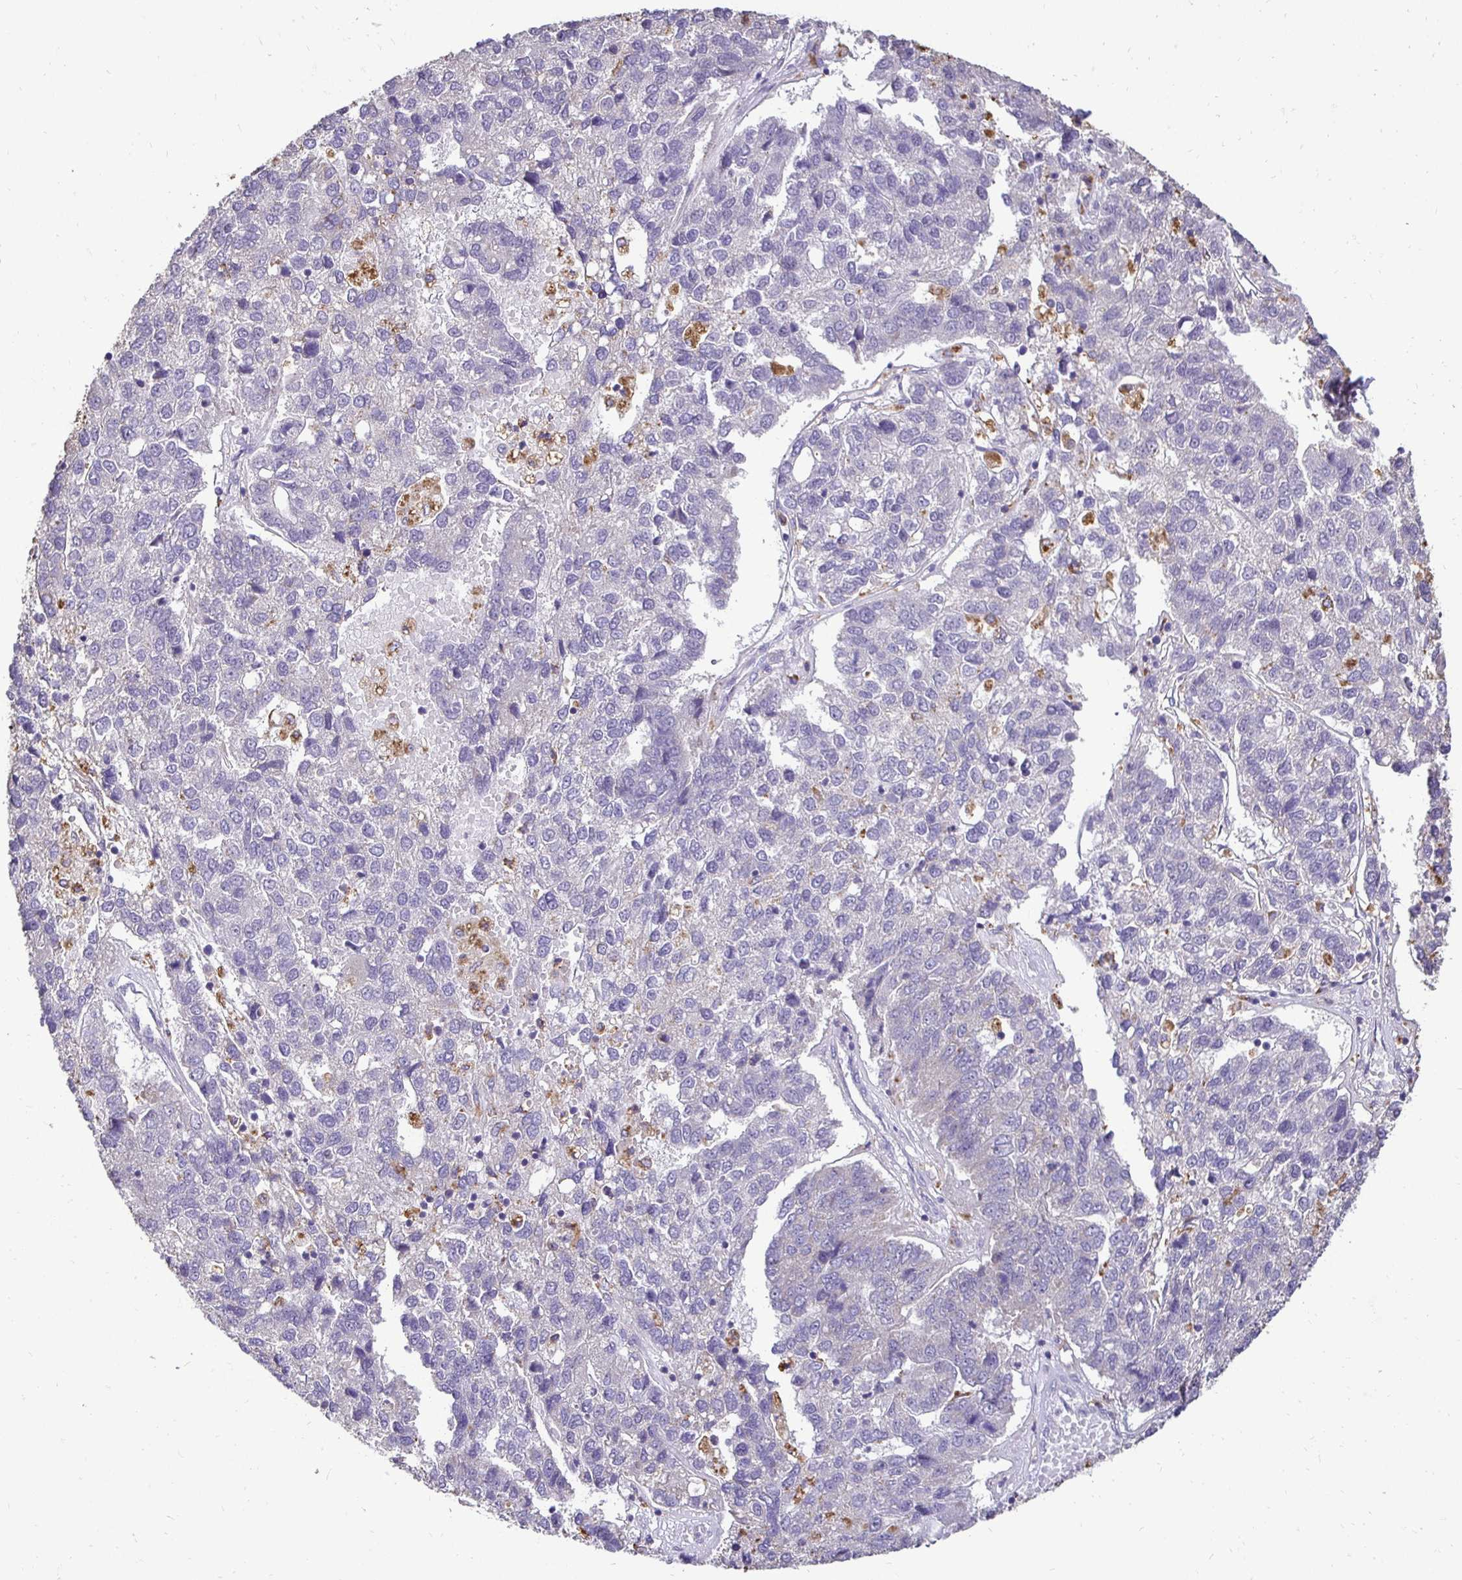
{"staining": {"intensity": "negative", "quantity": "none", "location": "none"}, "tissue": "pancreatic cancer", "cell_type": "Tumor cells", "image_type": "cancer", "snomed": [{"axis": "morphology", "description": "Adenocarcinoma, NOS"}, {"axis": "topography", "description": "Pancreas"}], "caption": "The micrograph demonstrates no significant staining in tumor cells of adenocarcinoma (pancreatic). (Brightfield microscopy of DAB (3,3'-diaminobenzidine) IHC at high magnification).", "gene": "RHEBL1", "patient": {"sex": "female", "age": 61}}